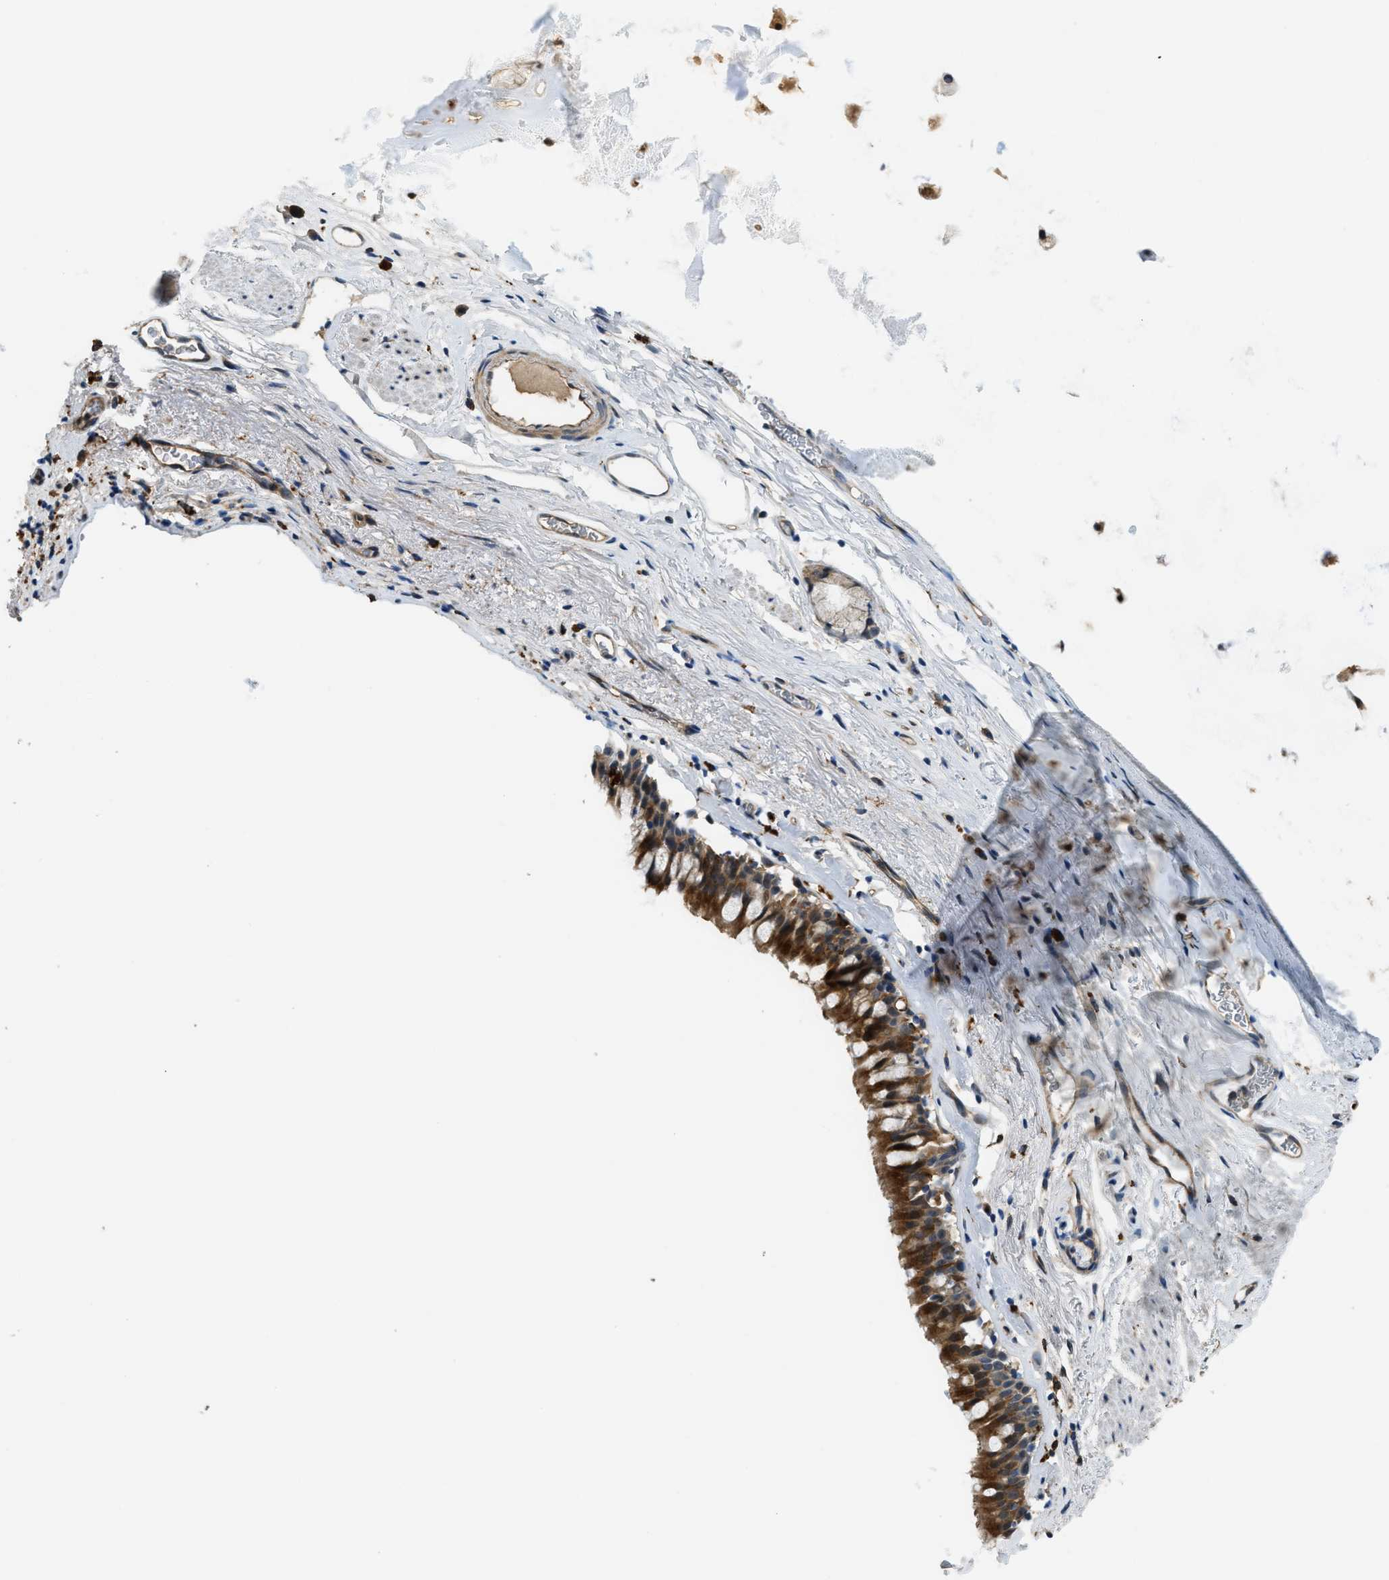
{"staining": {"intensity": "moderate", "quantity": ">75%", "location": "cytoplasmic/membranous"}, "tissue": "bronchus", "cell_type": "Respiratory epithelial cells", "image_type": "normal", "snomed": [{"axis": "morphology", "description": "Normal tissue, NOS"}, {"axis": "topography", "description": "Cartilage tissue"}, {"axis": "topography", "description": "Bronchus"}], "caption": "A histopathology image of human bronchus stained for a protein exhibits moderate cytoplasmic/membranous brown staining in respiratory epithelial cells. (DAB IHC with brightfield microscopy, high magnification).", "gene": "STARD3NL", "patient": {"sex": "female", "age": 53}}